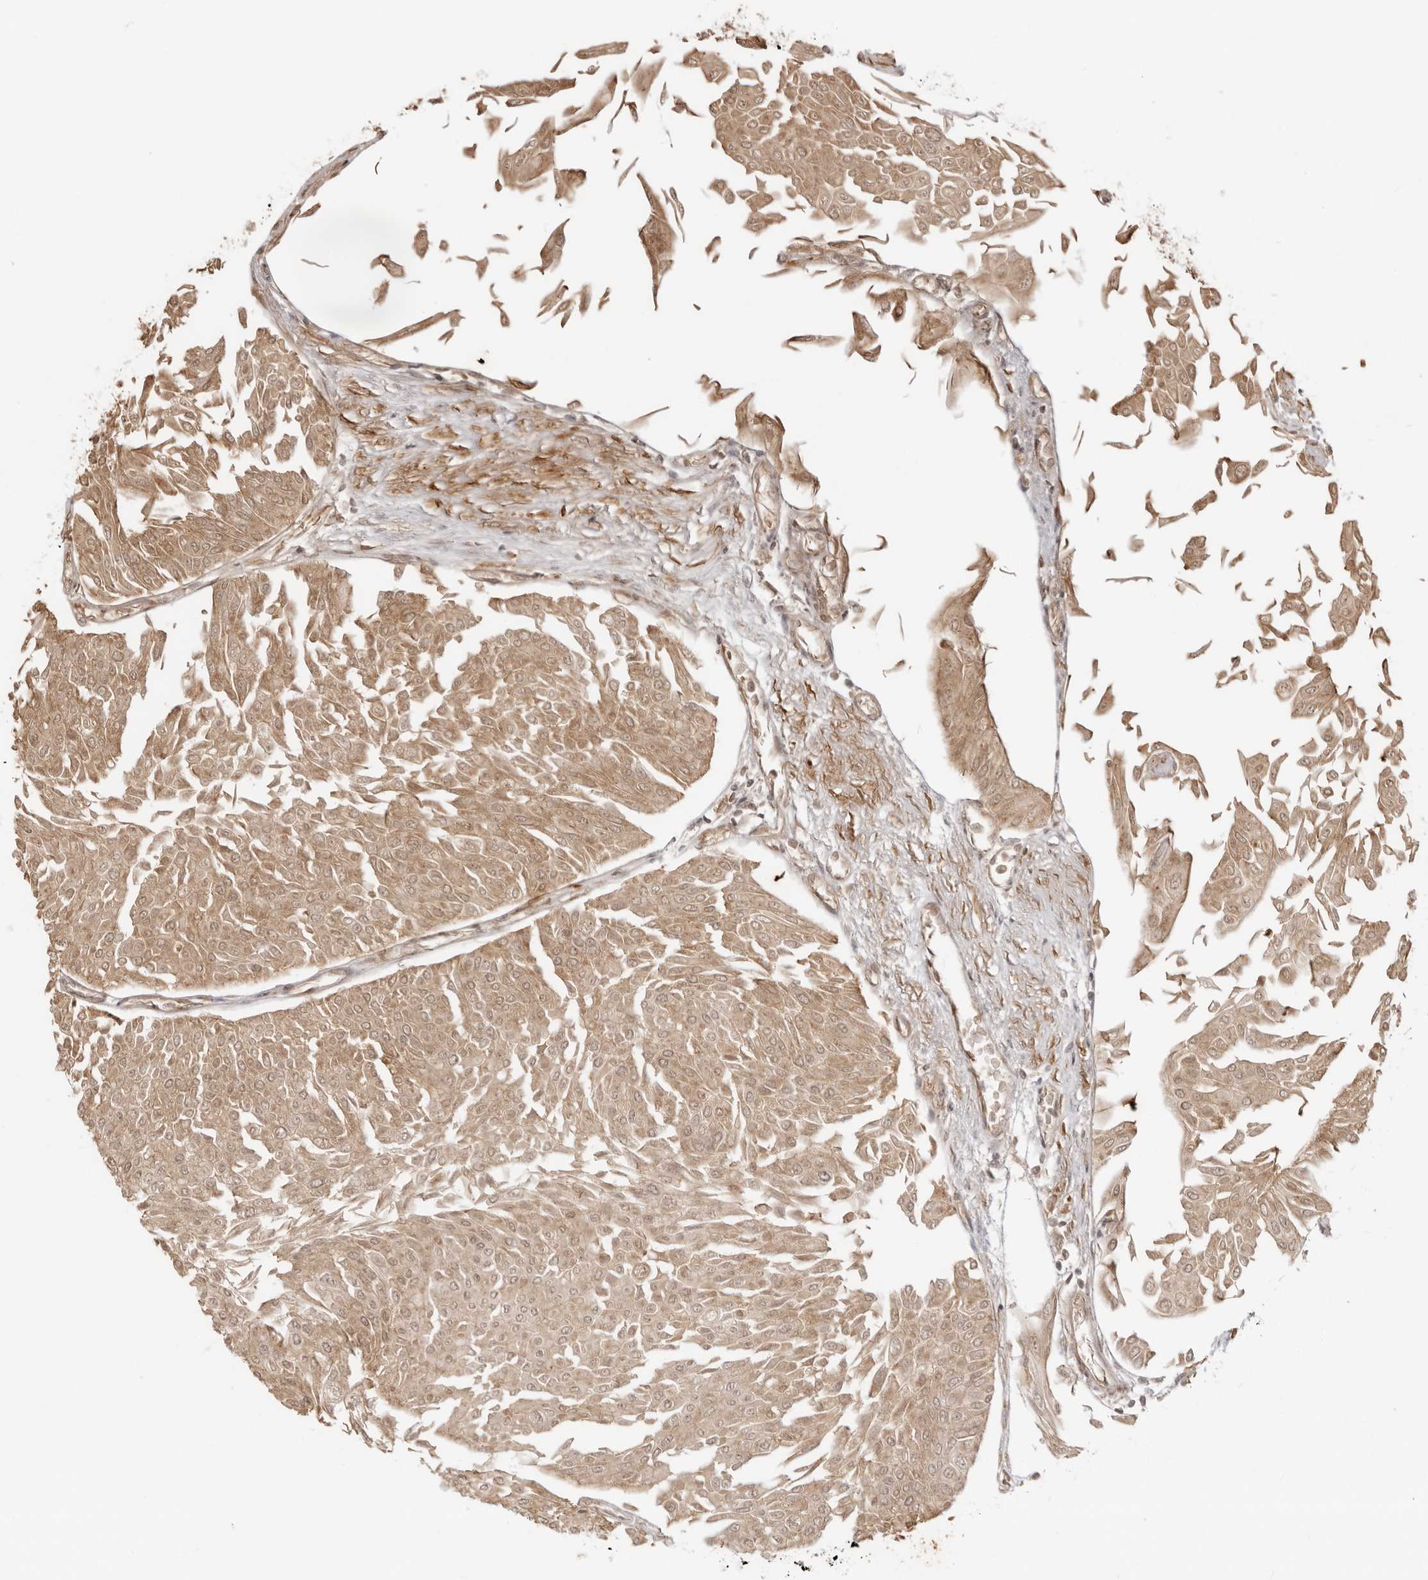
{"staining": {"intensity": "moderate", "quantity": ">75%", "location": "cytoplasmic/membranous,nuclear"}, "tissue": "urothelial cancer", "cell_type": "Tumor cells", "image_type": "cancer", "snomed": [{"axis": "morphology", "description": "Urothelial carcinoma, Low grade"}, {"axis": "topography", "description": "Urinary bladder"}], "caption": "The histopathology image demonstrates staining of urothelial carcinoma (low-grade), revealing moderate cytoplasmic/membranous and nuclear protein positivity (brown color) within tumor cells.", "gene": "IKBKE", "patient": {"sex": "male", "age": 67}}